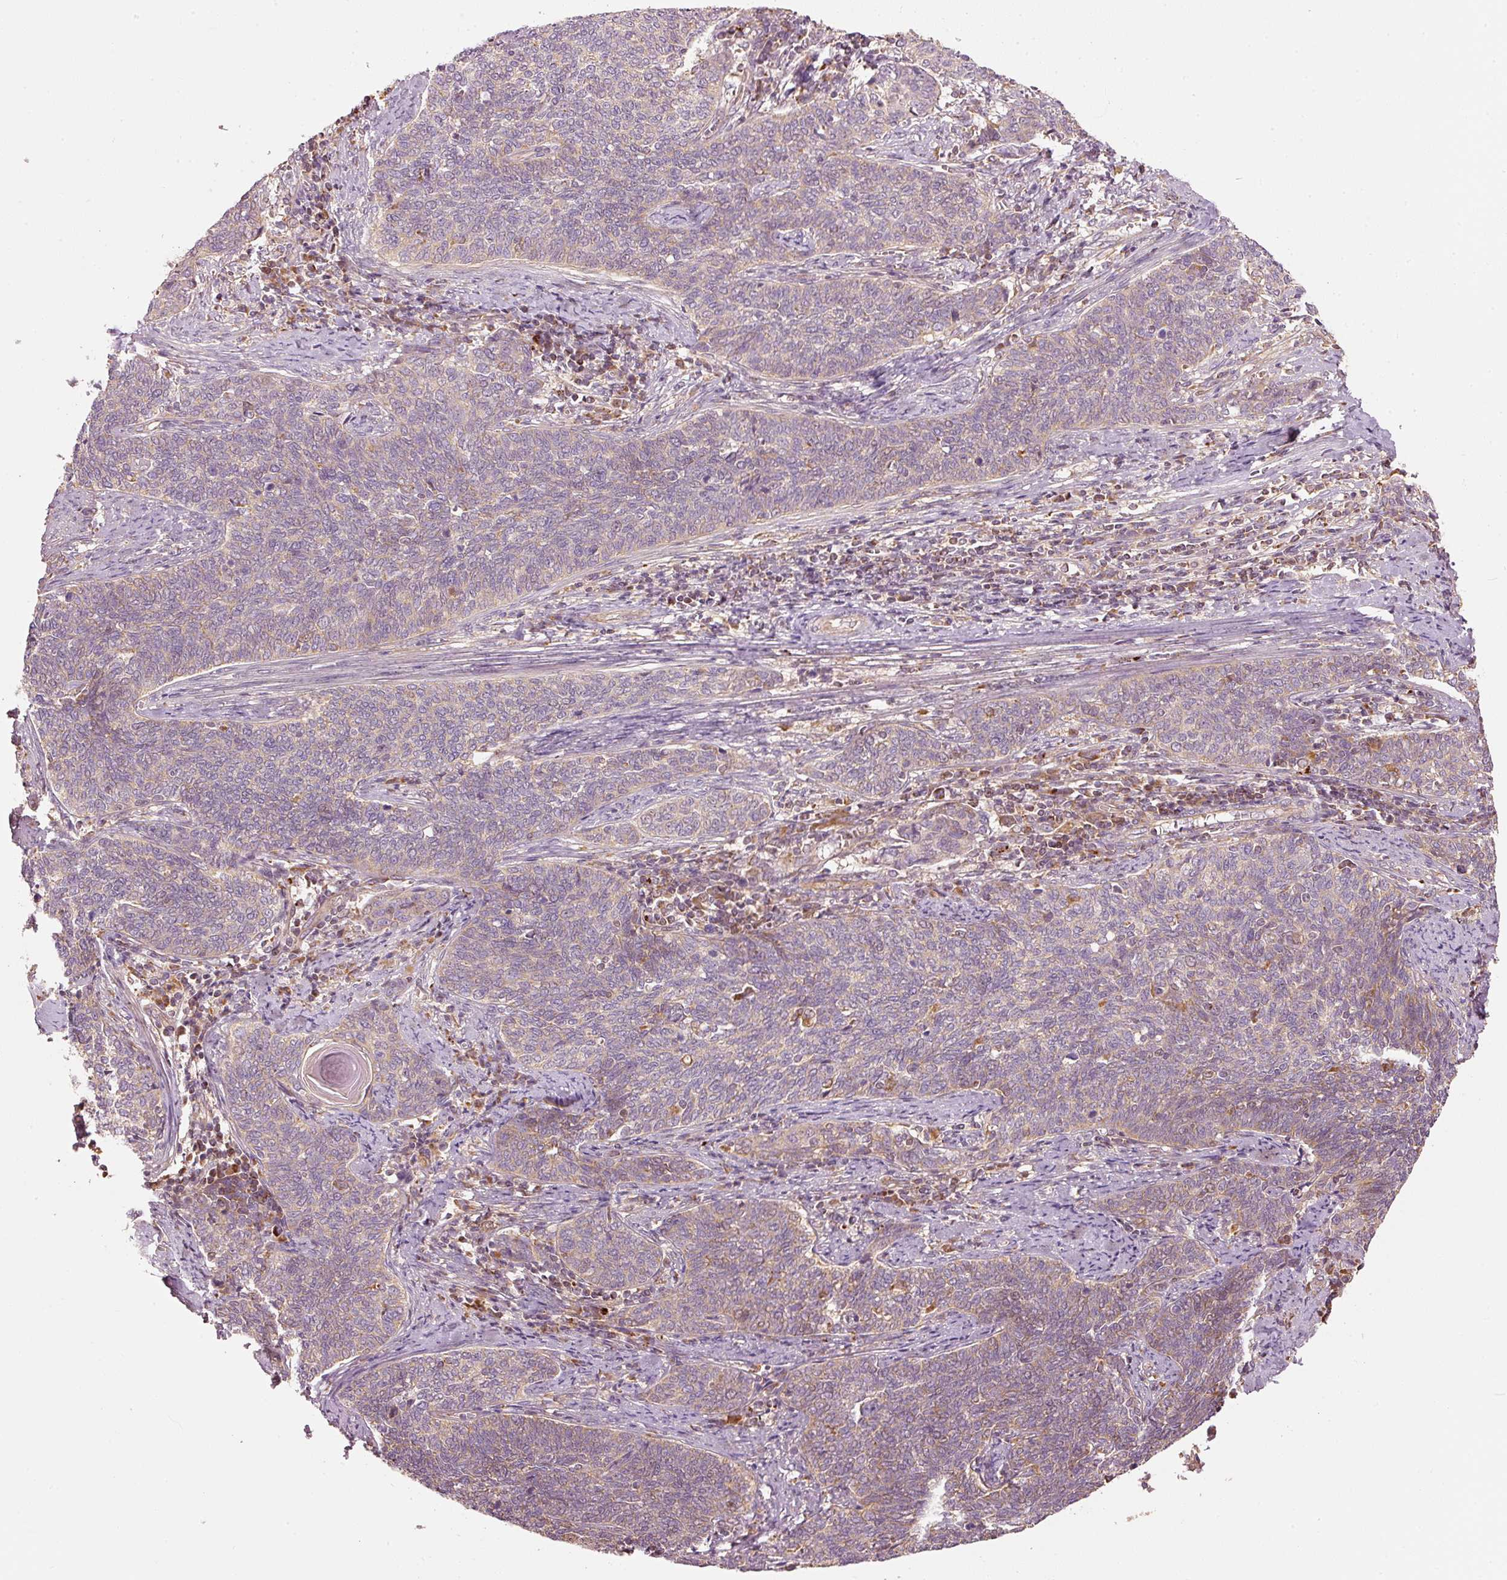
{"staining": {"intensity": "weak", "quantity": "<25%", "location": "cytoplasmic/membranous"}, "tissue": "cervical cancer", "cell_type": "Tumor cells", "image_type": "cancer", "snomed": [{"axis": "morphology", "description": "Squamous cell carcinoma, NOS"}, {"axis": "topography", "description": "Cervix"}], "caption": "IHC of cervical squamous cell carcinoma displays no expression in tumor cells.", "gene": "MTHFD1L", "patient": {"sex": "female", "age": 39}}